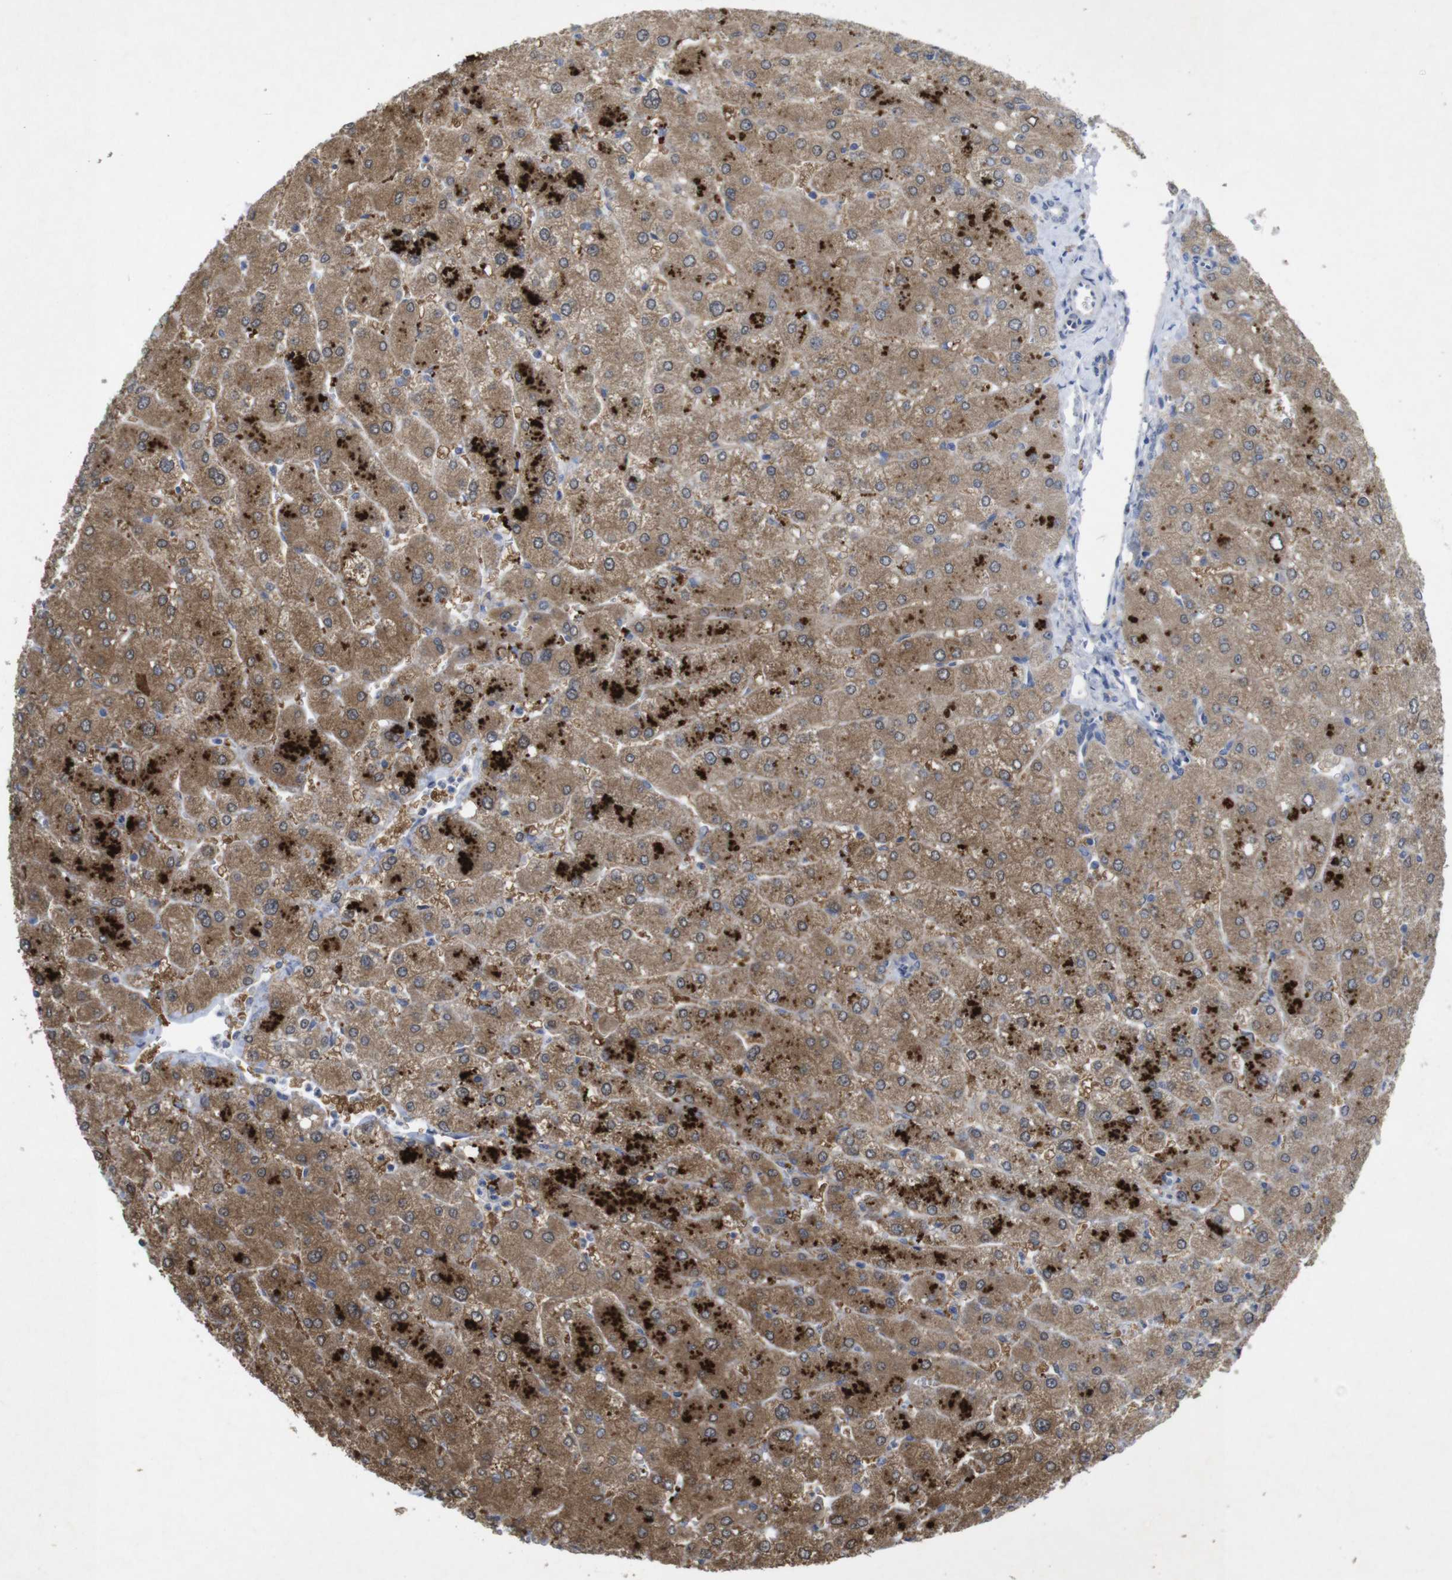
{"staining": {"intensity": "negative", "quantity": "none", "location": "none"}, "tissue": "liver", "cell_type": "Cholangiocytes", "image_type": "normal", "snomed": [{"axis": "morphology", "description": "Normal tissue, NOS"}, {"axis": "topography", "description": "Liver"}], "caption": "Immunohistochemistry (IHC) photomicrograph of unremarkable human liver stained for a protein (brown), which displays no expression in cholangiocytes.", "gene": "BCAR3", "patient": {"sex": "male", "age": 55}}